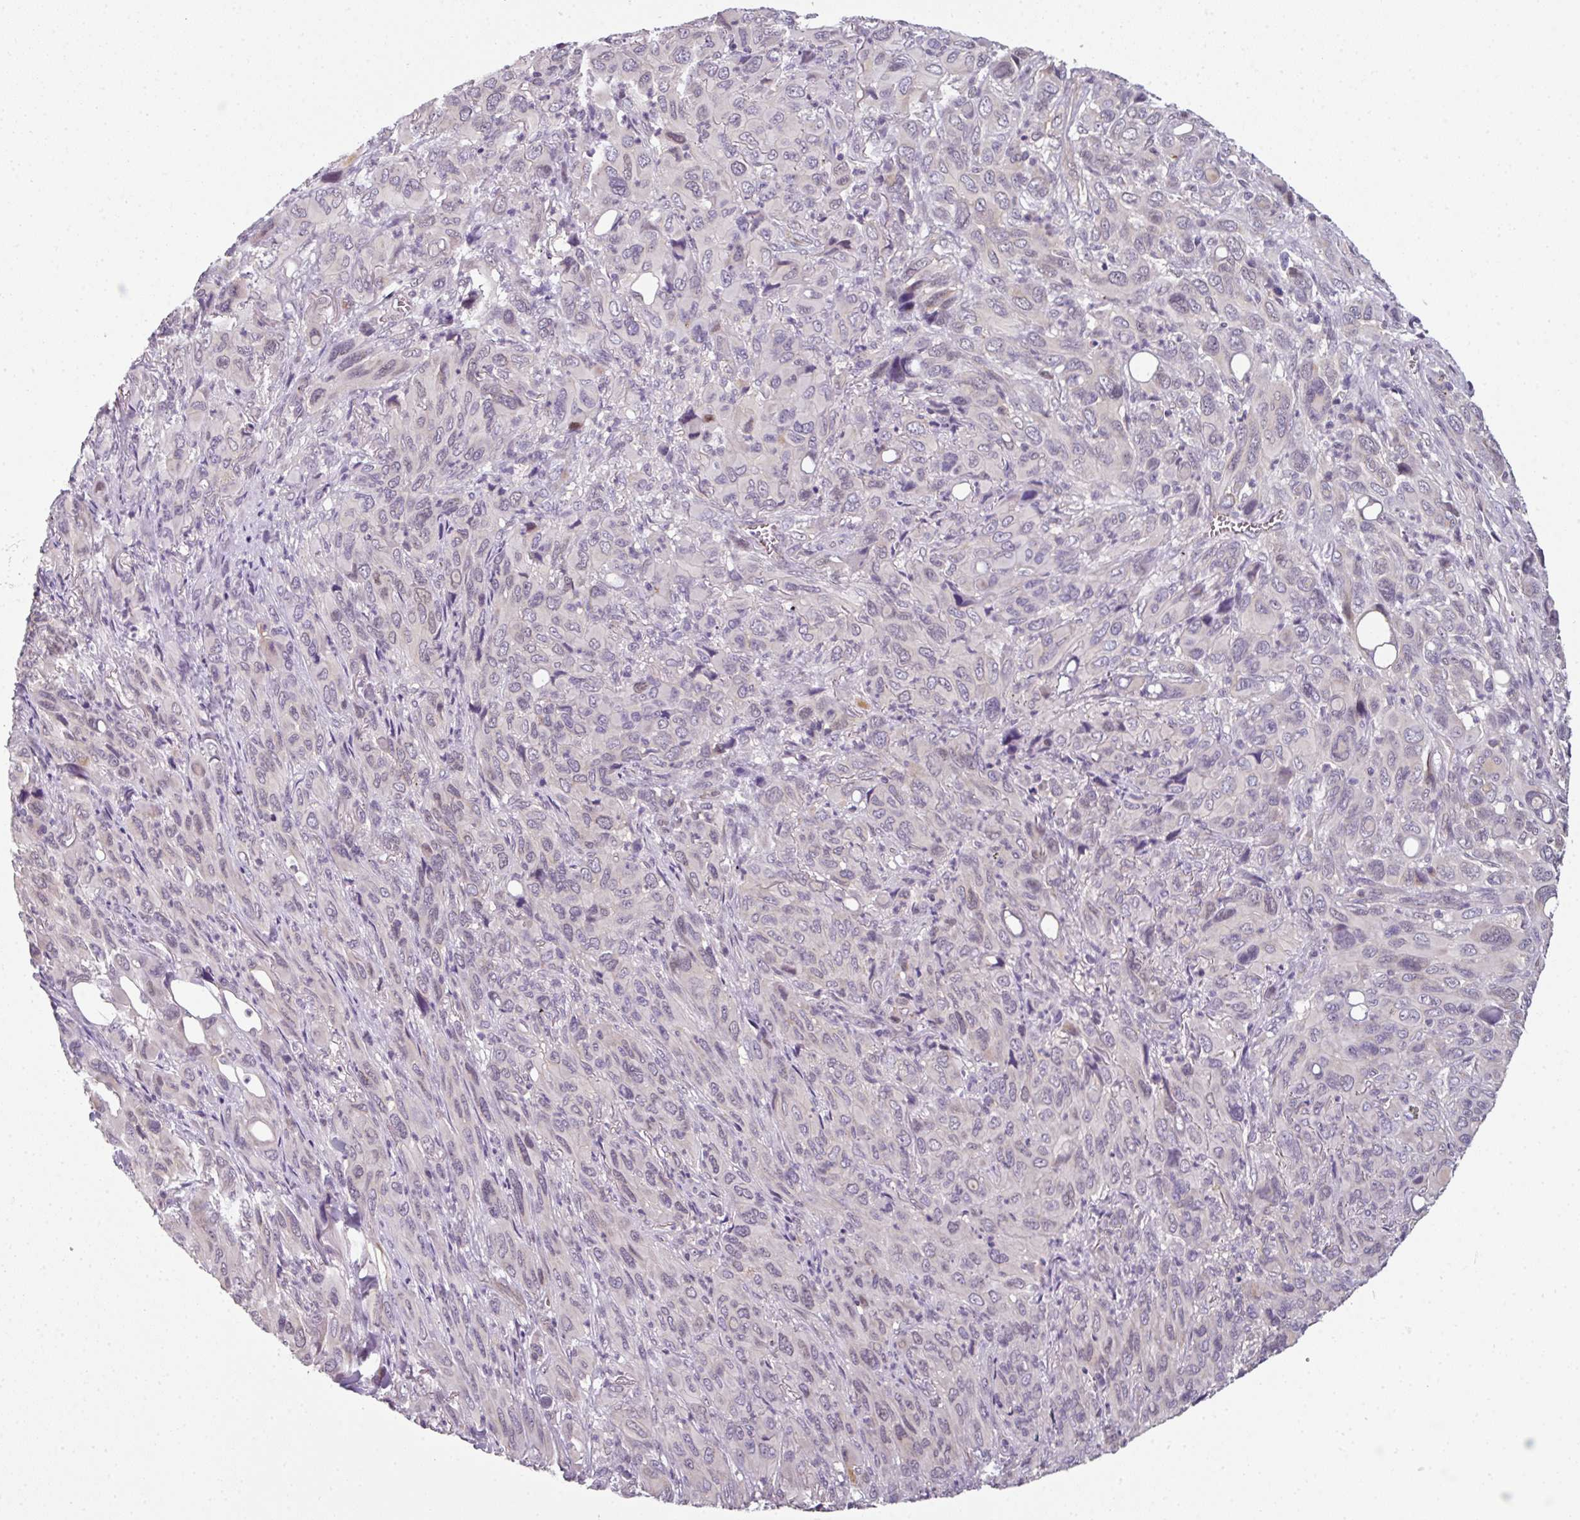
{"staining": {"intensity": "negative", "quantity": "none", "location": "none"}, "tissue": "melanoma", "cell_type": "Tumor cells", "image_type": "cancer", "snomed": [{"axis": "morphology", "description": "Malignant melanoma, Metastatic site"}, {"axis": "topography", "description": "Lung"}], "caption": "Histopathology image shows no significant protein positivity in tumor cells of malignant melanoma (metastatic site).", "gene": "C19orf33", "patient": {"sex": "male", "age": 48}}